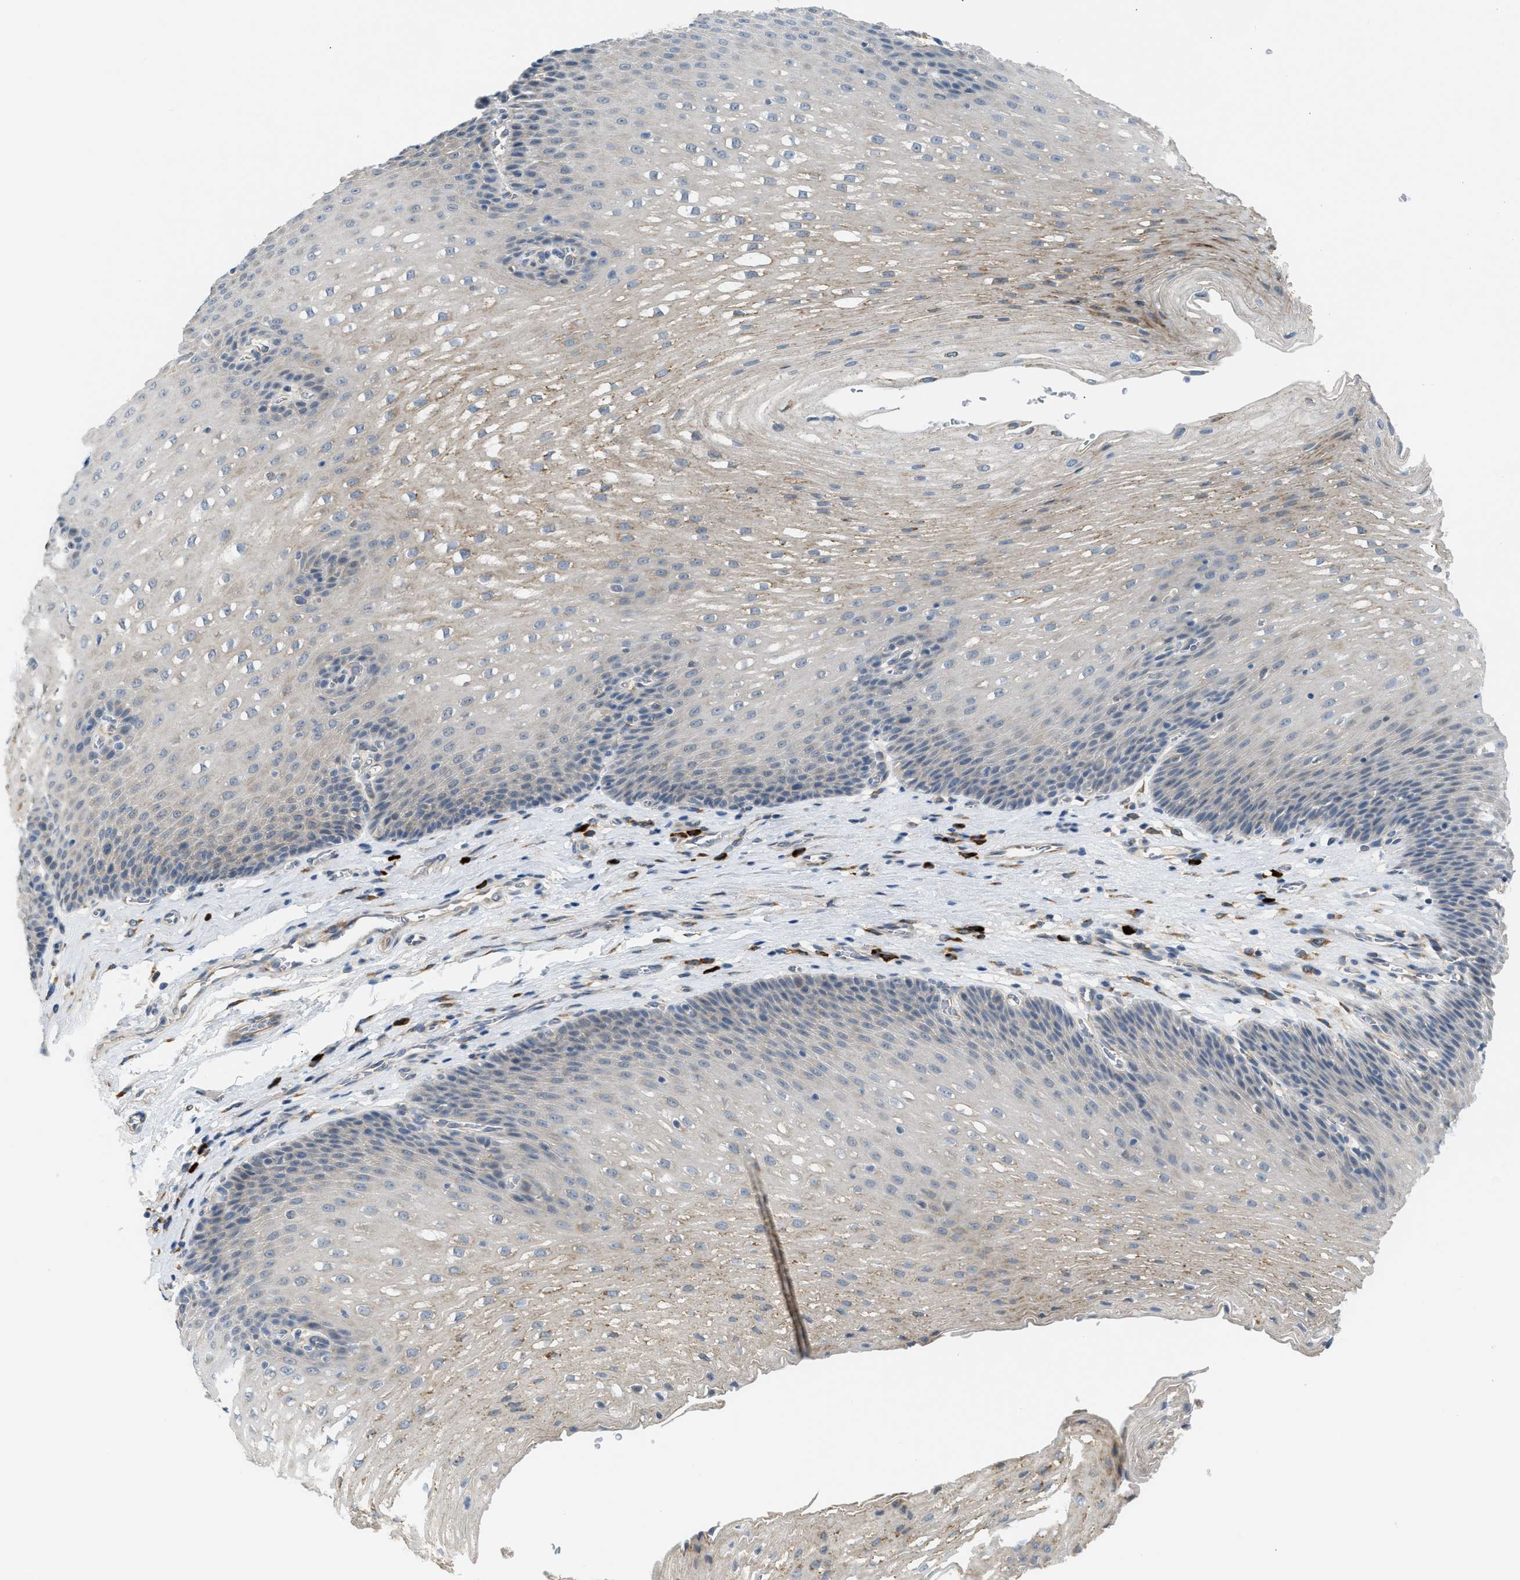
{"staining": {"intensity": "weak", "quantity": "<25%", "location": "cytoplasmic/membranous"}, "tissue": "esophagus", "cell_type": "Squamous epithelial cells", "image_type": "normal", "snomed": [{"axis": "morphology", "description": "Normal tissue, NOS"}, {"axis": "topography", "description": "Esophagus"}], "caption": "Squamous epithelial cells show no significant positivity in unremarkable esophagus. (DAB (3,3'-diaminobenzidine) immunohistochemistry visualized using brightfield microscopy, high magnification).", "gene": "KCNC2", "patient": {"sex": "male", "age": 48}}